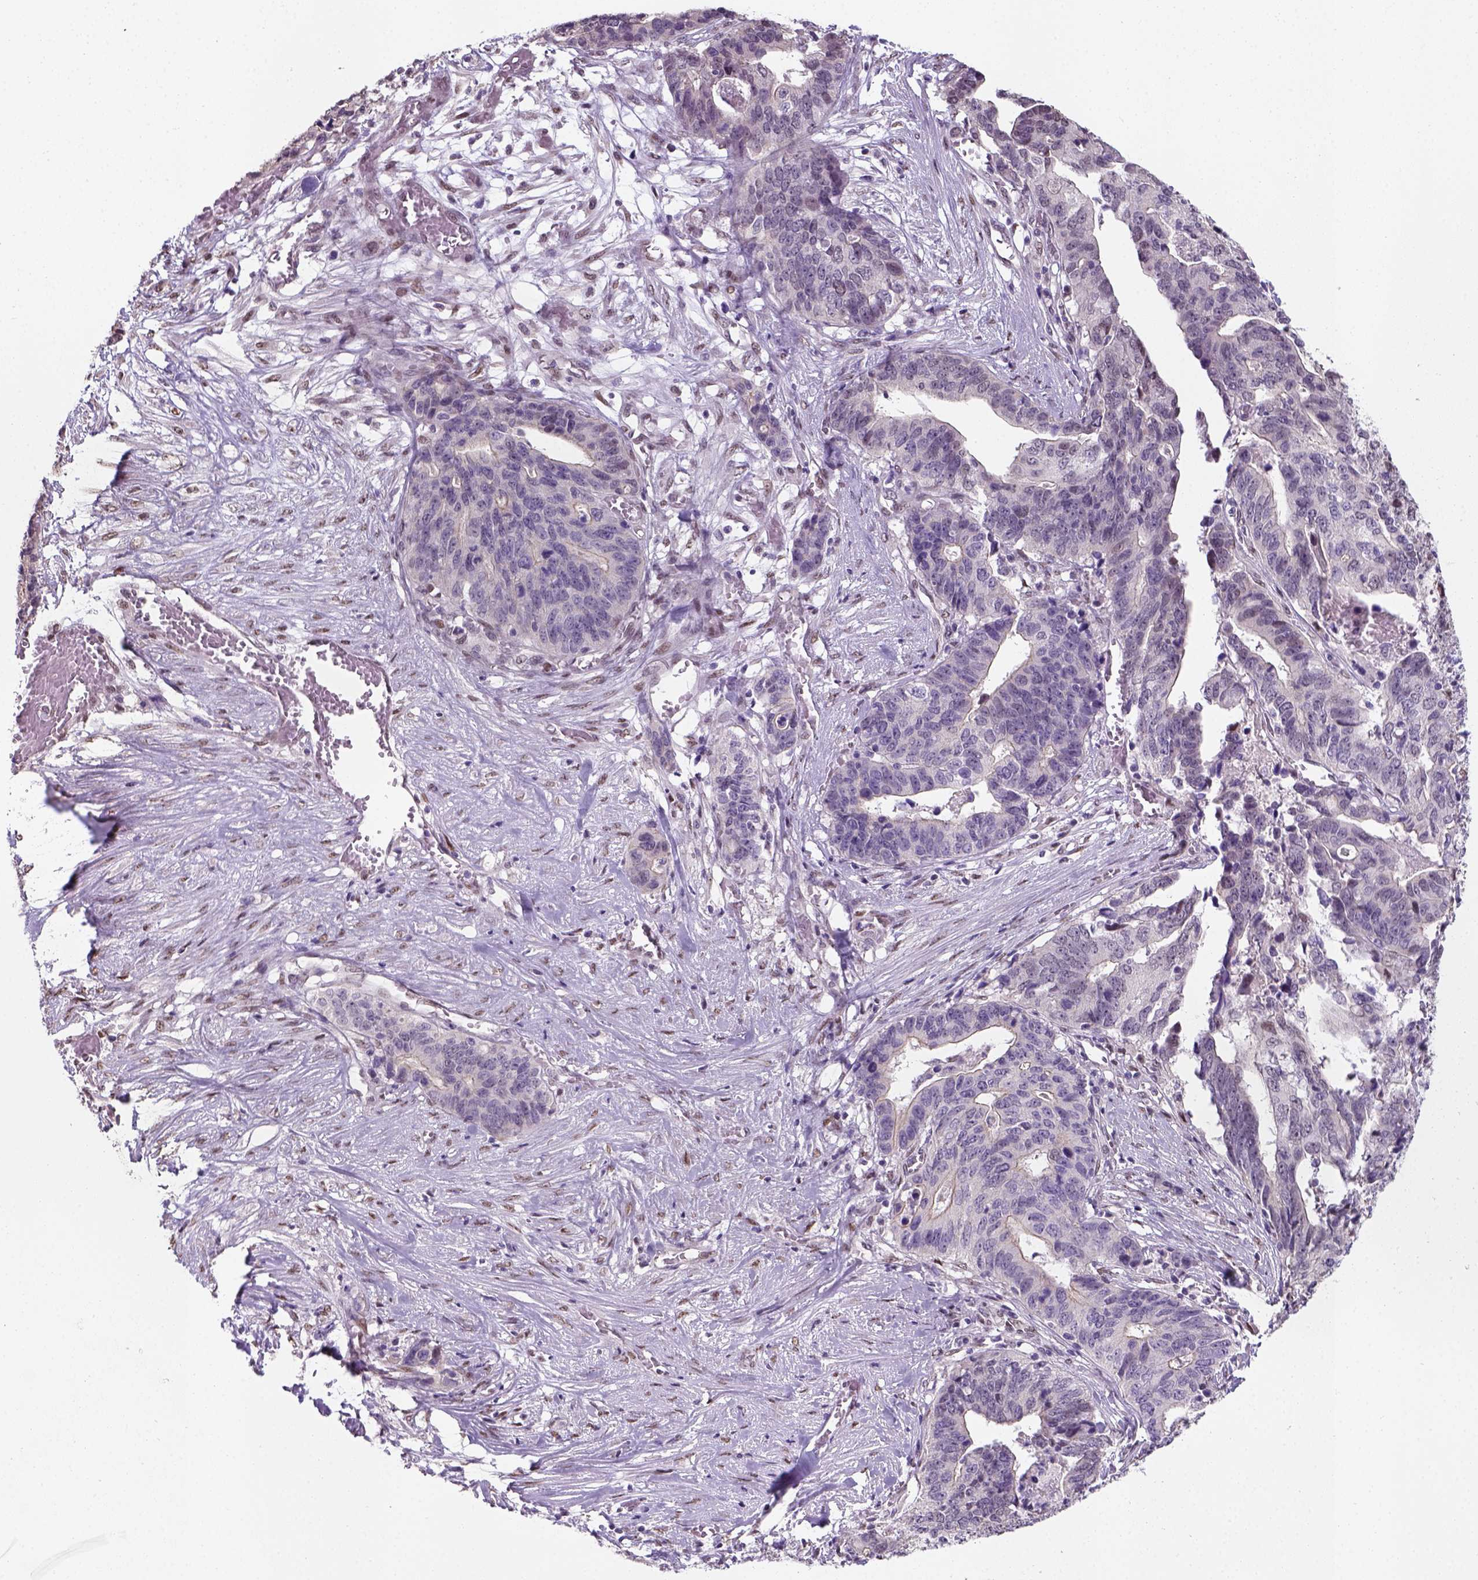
{"staining": {"intensity": "negative", "quantity": "none", "location": "none"}, "tissue": "stomach cancer", "cell_type": "Tumor cells", "image_type": "cancer", "snomed": [{"axis": "morphology", "description": "Adenocarcinoma, NOS"}, {"axis": "topography", "description": "Stomach, upper"}], "caption": "A photomicrograph of human stomach cancer is negative for staining in tumor cells.", "gene": "C1orf112", "patient": {"sex": "female", "age": 67}}